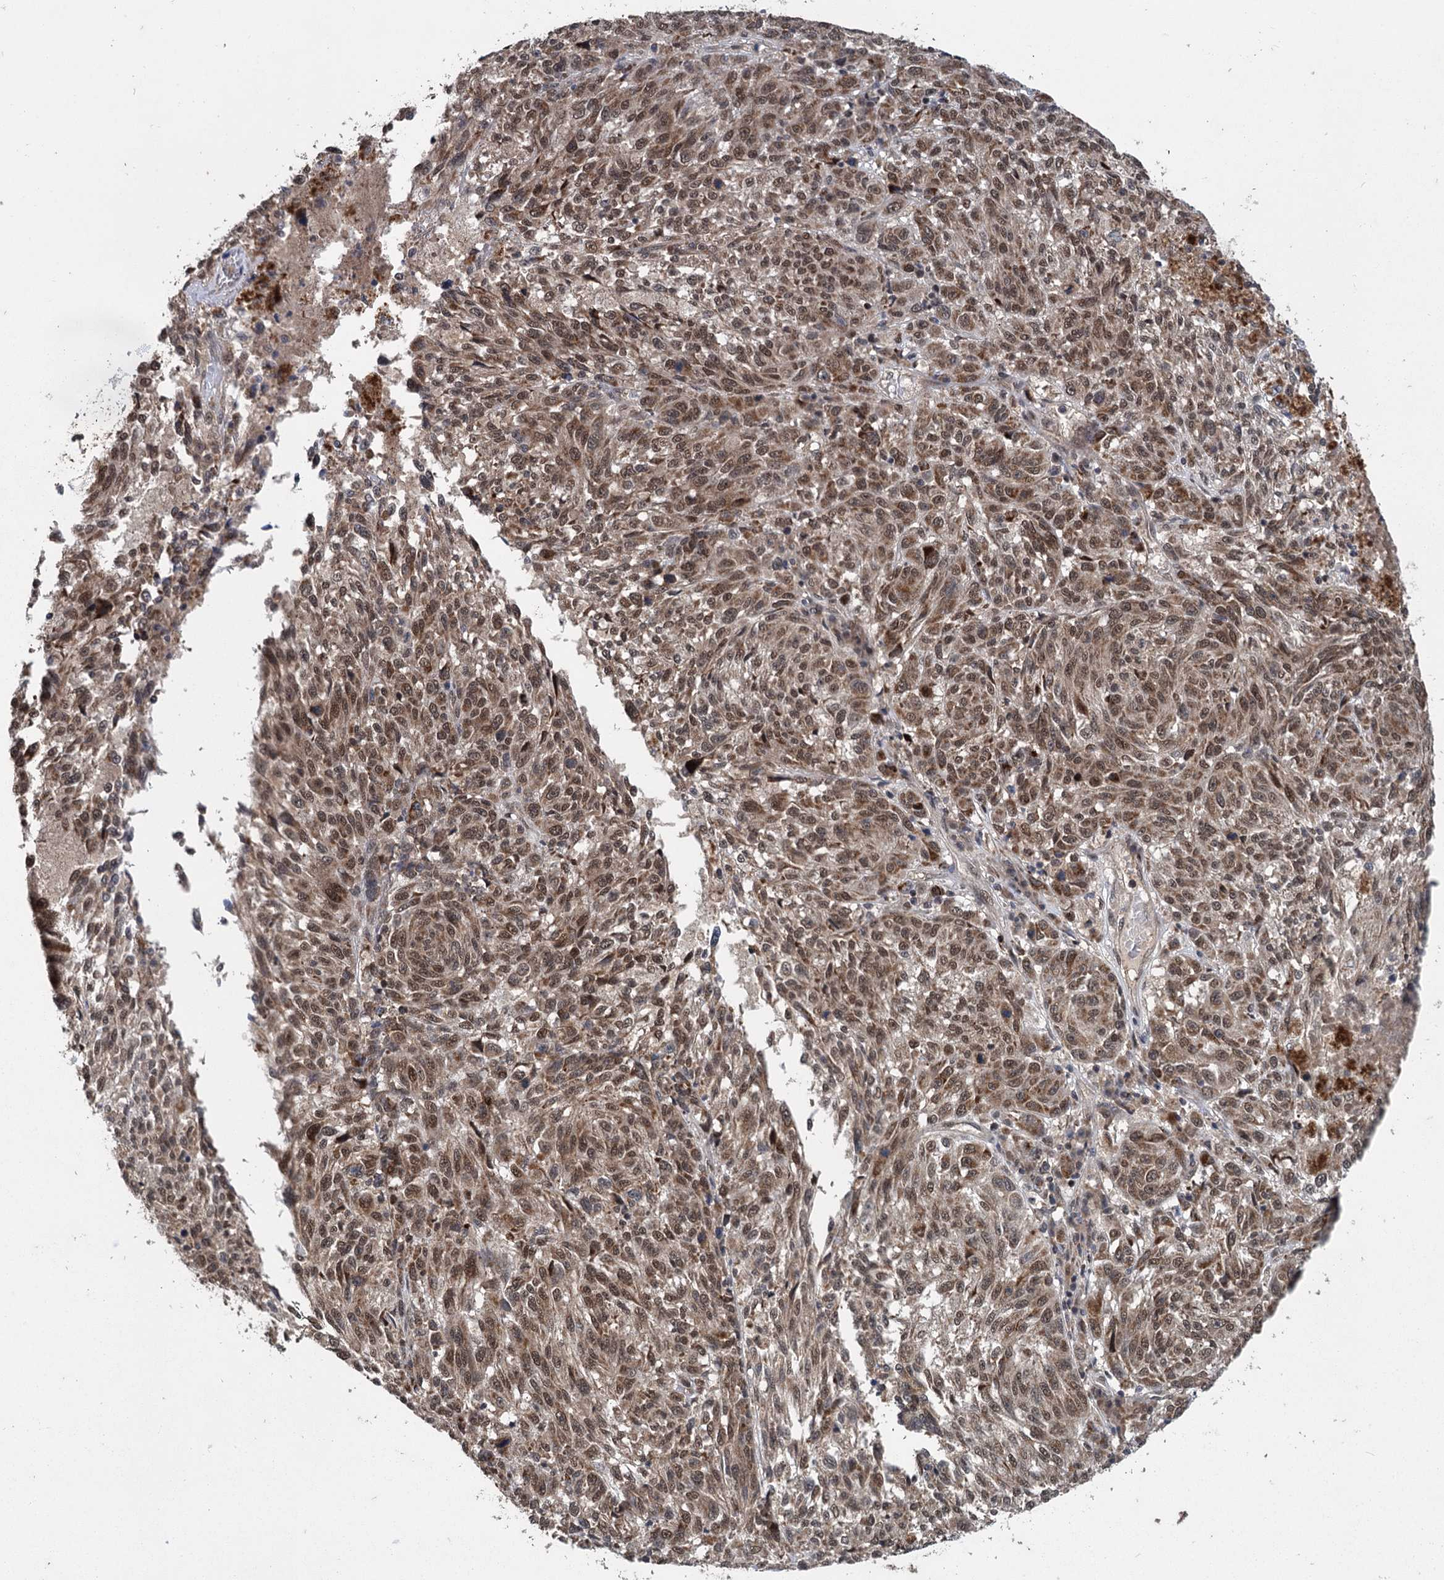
{"staining": {"intensity": "moderate", "quantity": ">75%", "location": "cytoplasmic/membranous,nuclear"}, "tissue": "melanoma", "cell_type": "Tumor cells", "image_type": "cancer", "snomed": [{"axis": "morphology", "description": "Malignant melanoma, NOS"}, {"axis": "topography", "description": "Skin"}], "caption": "Brown immunohistochemical staining in human melanoma reveals moderate cytoplasmic/membranous and nuclear positivity in approximately >75% of tumor cells.", "gene": "MYG1", "patient": {"sex": "male", "age": 53}}